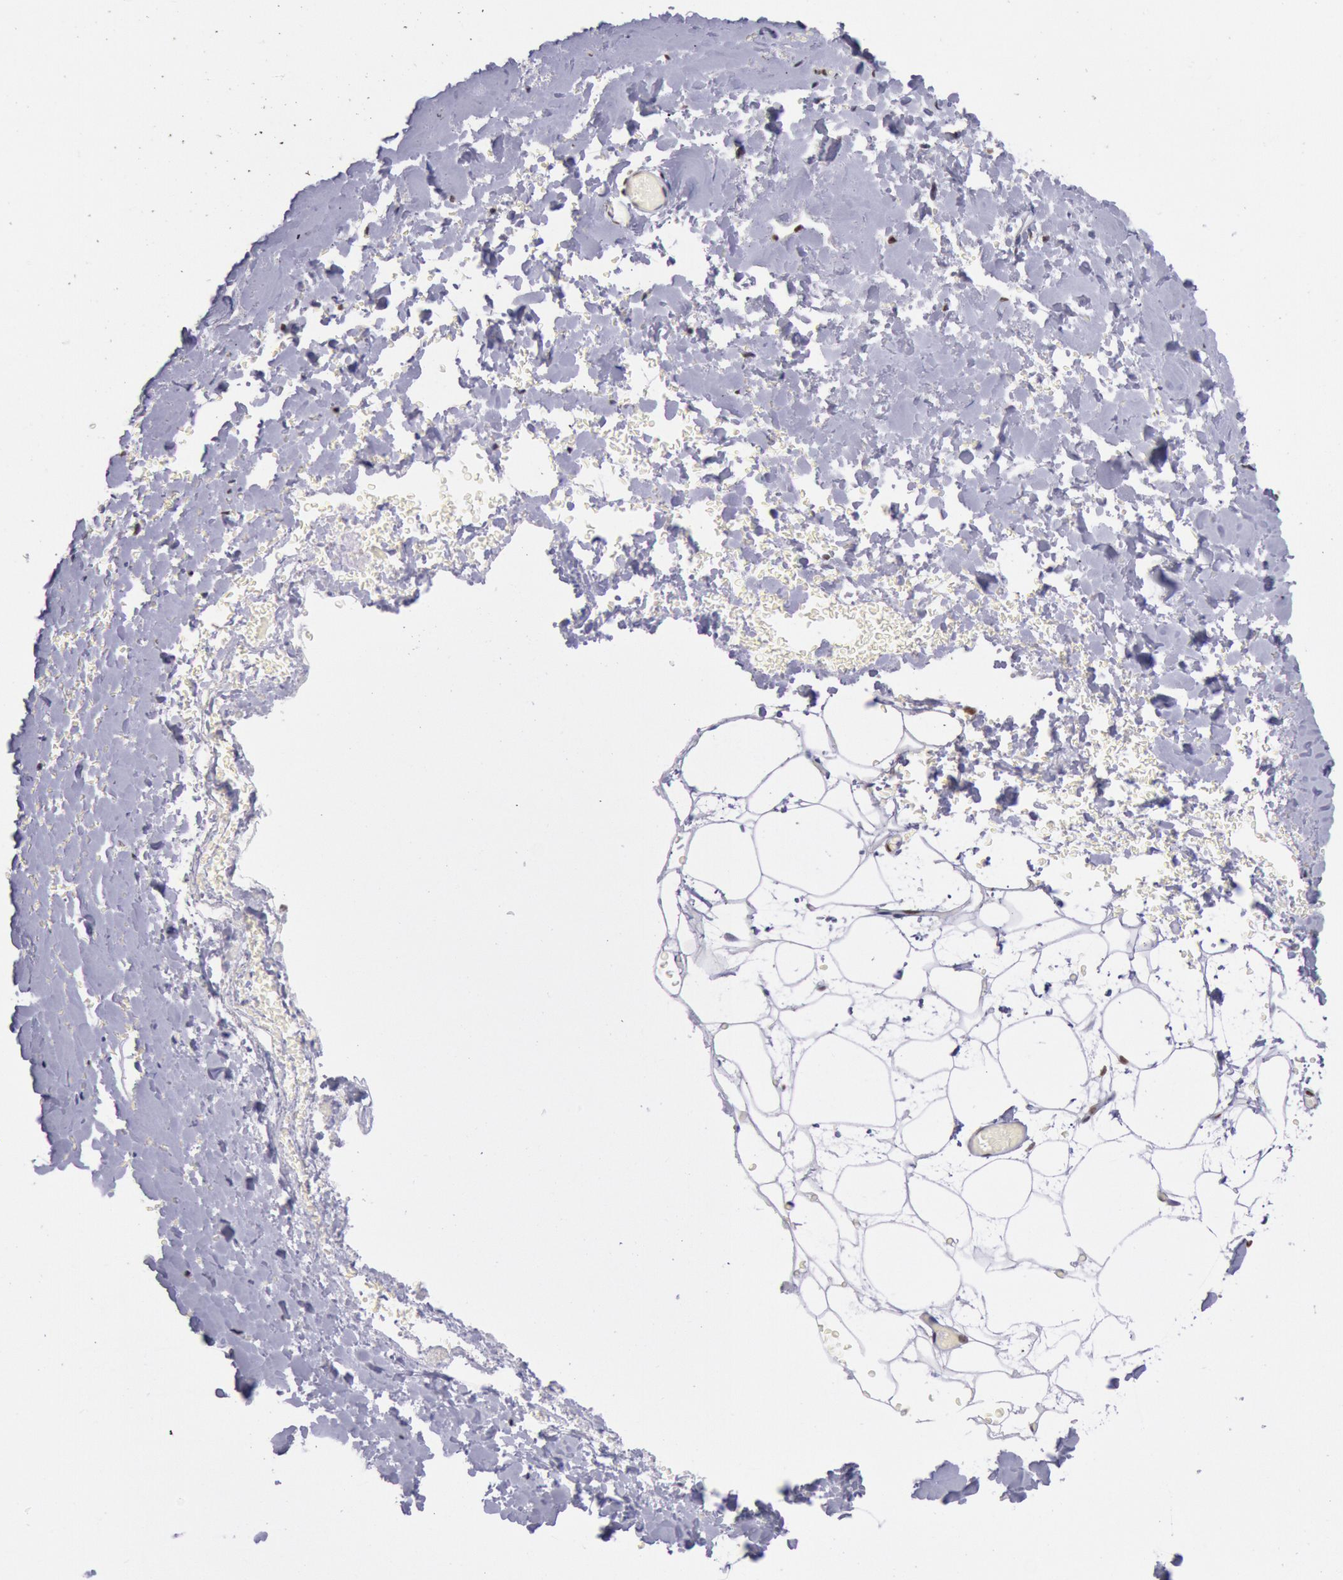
{"staining": {"intensity": "moderate", "quantity": ">75%", "location": "nuclear"}, "tissue": "breast", "cell_type": "Adipocytes", "image_type": "normal", "snomed": [{"axis": "morphology", "description": "Normal tissue, NOS"}, {"axis": "topography", "description": "Breast"}], "caption": "Breast stained with immunohistochemistry (IHC) displays moderate nuclear expression in approximately >75% of adipocytes.", "gene": "SNRPD3", "patient": {"sex": "female", "age": 75}}